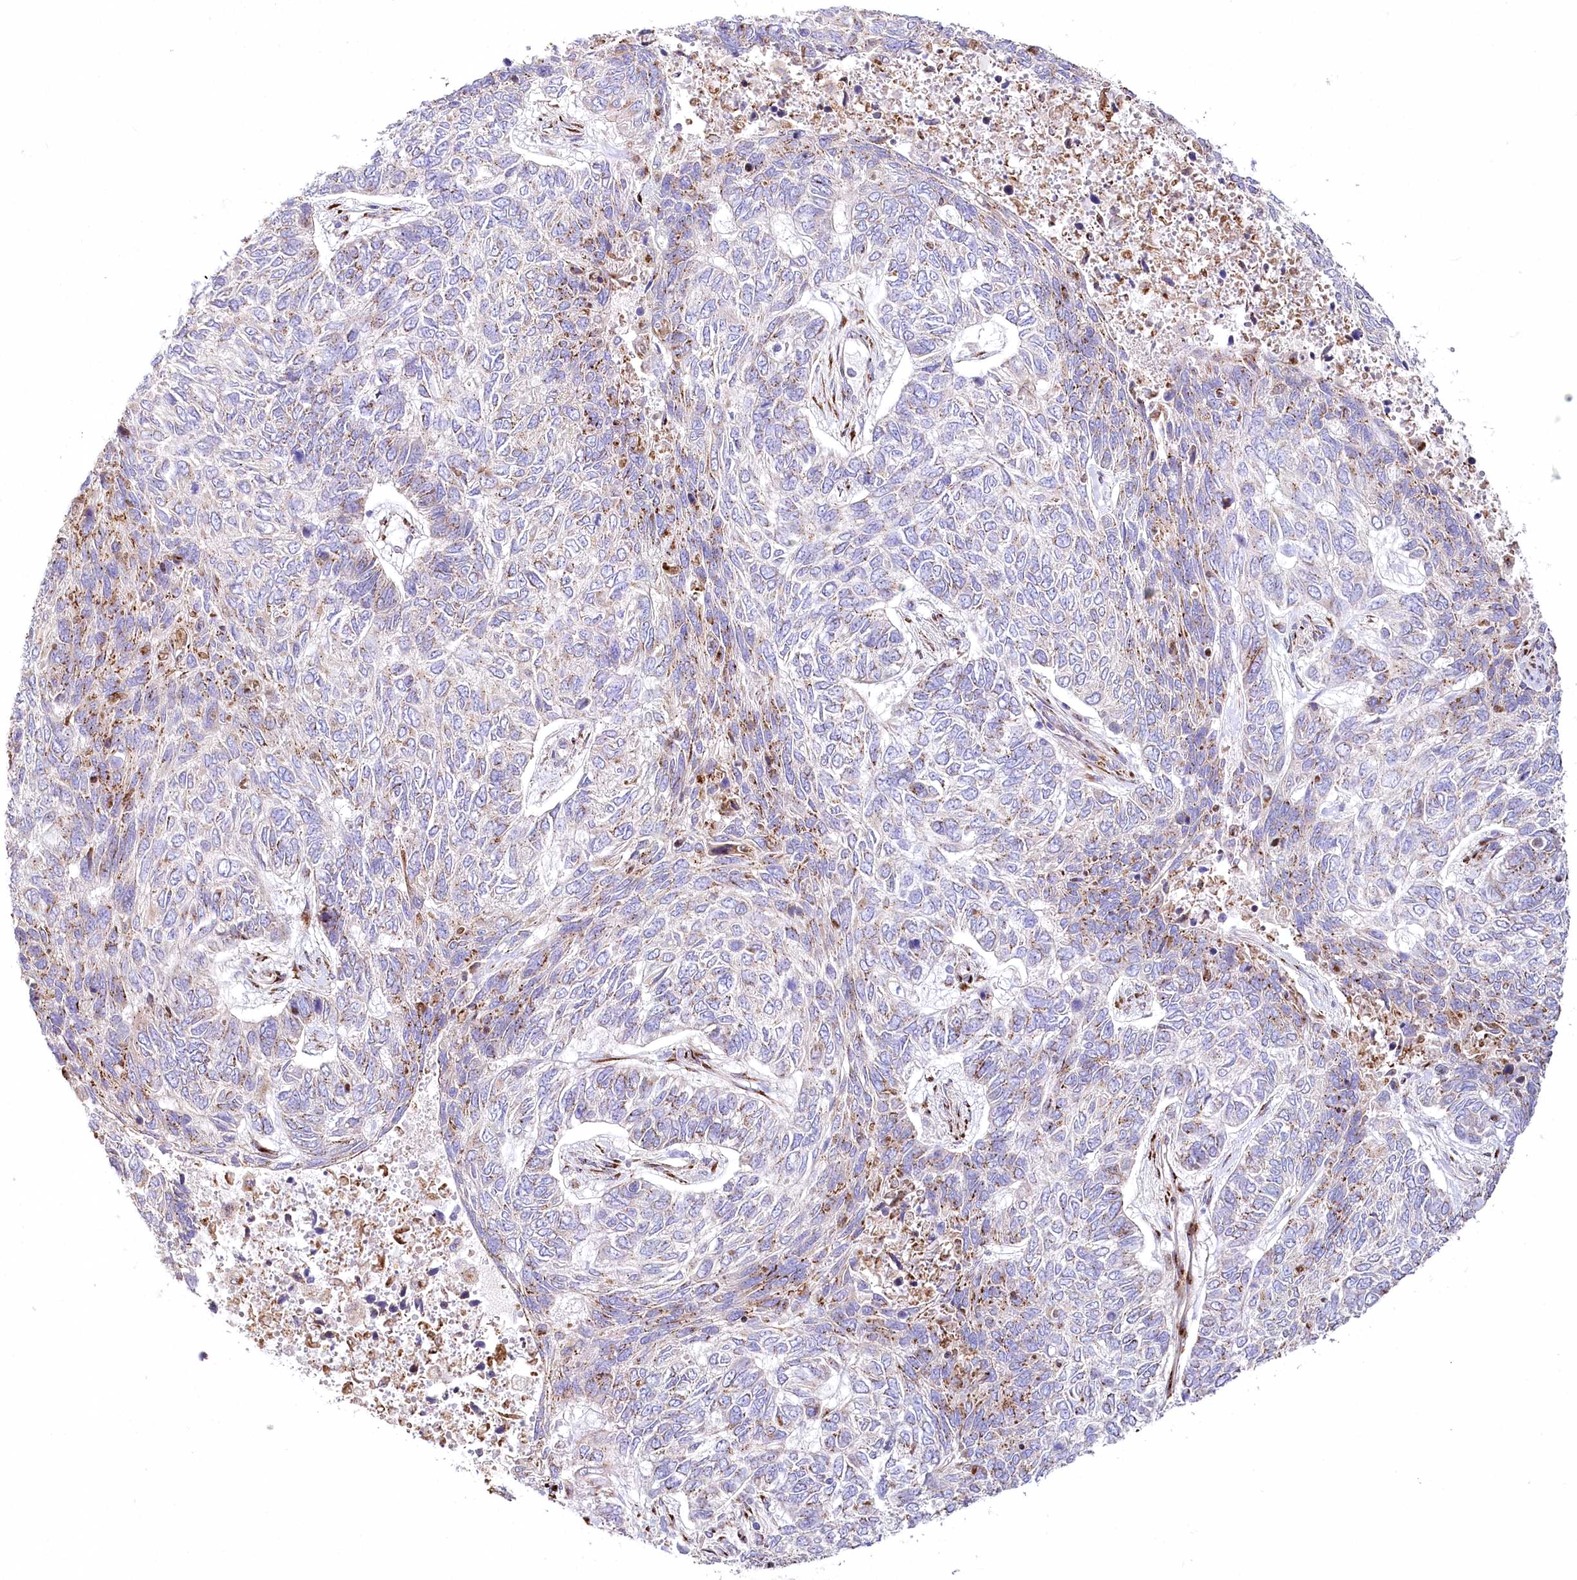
{"staining": {"intensity": "moderate", "quantity": "25%-75%", "location": "cytoplasmic/membranous"}, "tissue": "skin cancer", "cell_type": "Tumor cells", "image_type": "cancer", "snomed": [{"axis": "morphology", "description": "Basal cell carcinoma"}, {"axis": "topography", "description": "Skin"}], "caption": "IHC (DAB) staining of human skin cancer (basal cell carcinoma) reveals moderate cytoplasmic/membranous protein staining in about 25%-75% of tumor cells.", "gene": "ABRAXAS2", "patient": {"sex": "female", "age": 65}}